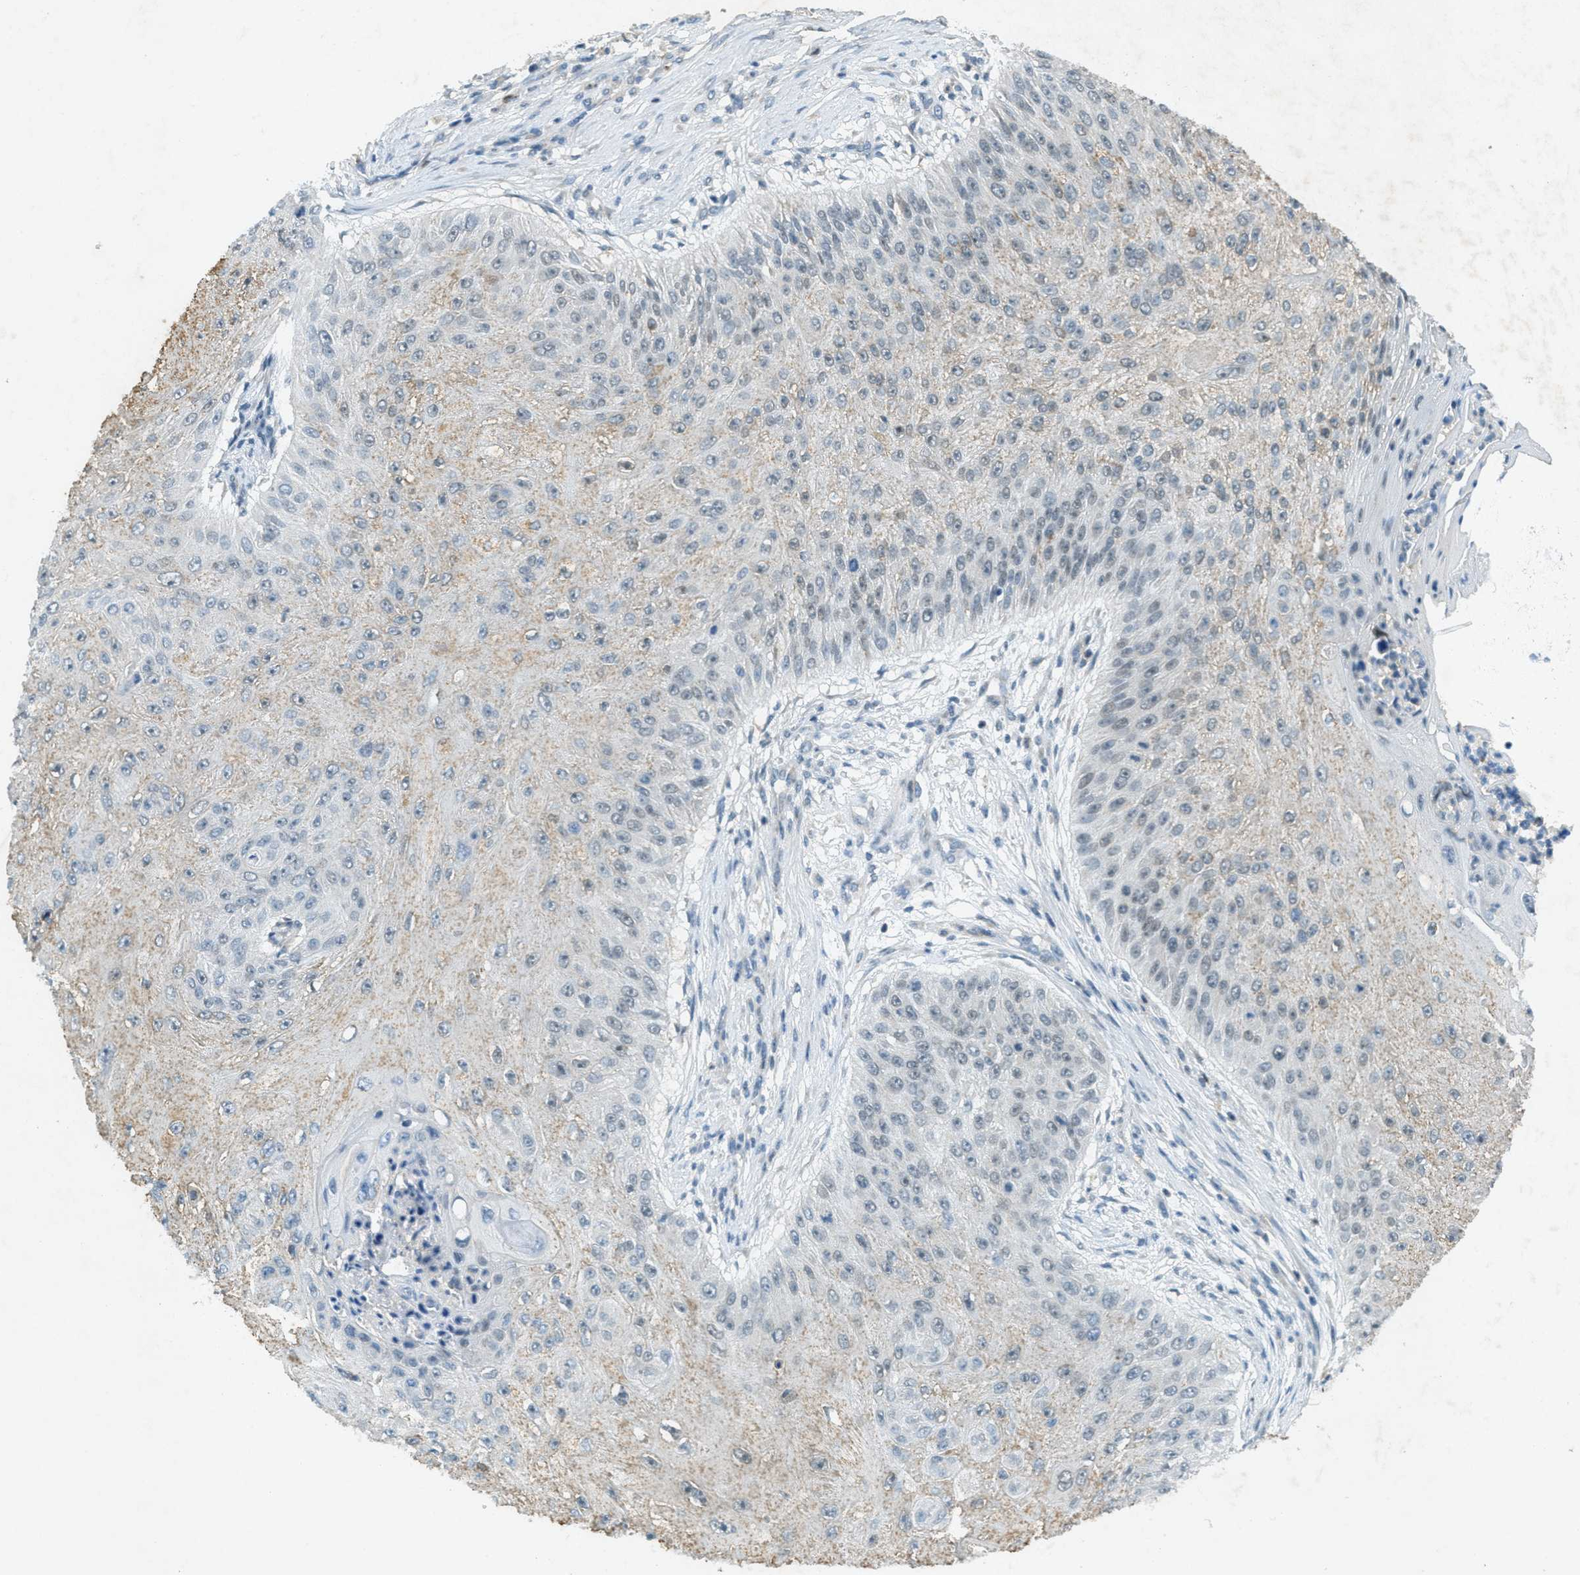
{"staining": {"intensity": "weak", "quantity": "<25%", "location": "nuclear"}, "tissue": "skin cancer", "cell_type": "Tumor cells", "image_type": "cancer", "snomed": [{"axis": "morphology", "description": "Squamous cell carcinoma, NOS"}, {"axis": "topography", "description": "Skin"}], "caption": "A histopathology image of human skin cancer (squamous cell carcinoma) is negative for staining in tumor cells.", "gene": "TCF20", "patient": {"sex": "female", "age": 80}}